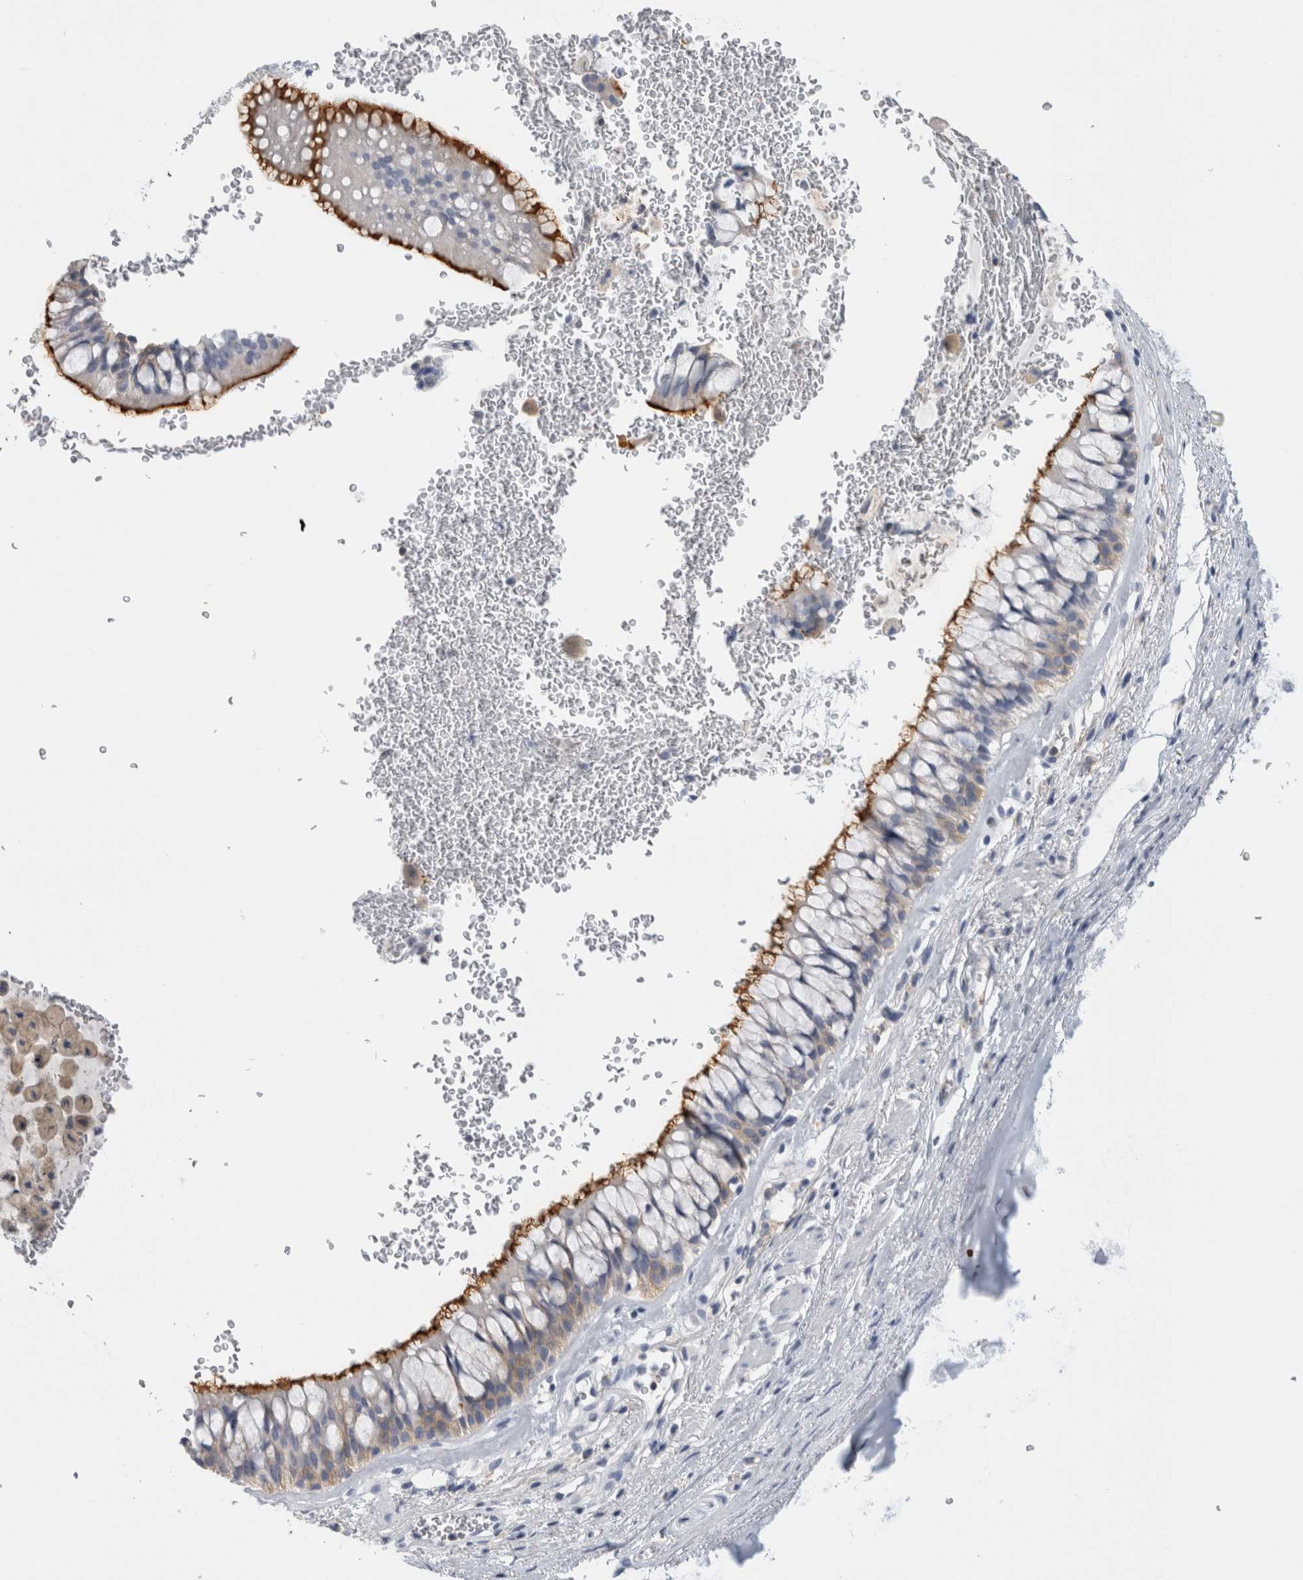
{"staining": {"intensity": "strong", "quantity": "25%-75%", "location": "cytoplasmic/membranous"}, "tissue": "bronchus", "cell_type": "Respiratory epithelial cells", "image_type": "normal", "snomed": [{"axis": "morphology", "description": "Normal tissue, NOS"}, {"axis": "topography", "description": "Cartilage tissue"}, {"axis": "topography", "description": "Bronchus"}], "caption": "The histopathology image shows staining of normal bronchus, revealing strong cytoplasmic/membranous protein positivity (brown color) within respiratory epithelial cells. (IHC, brightfield microscopy, high magnification).", "gene": "ANKFY1", "patient": {"sex": "female", "age": 53}}